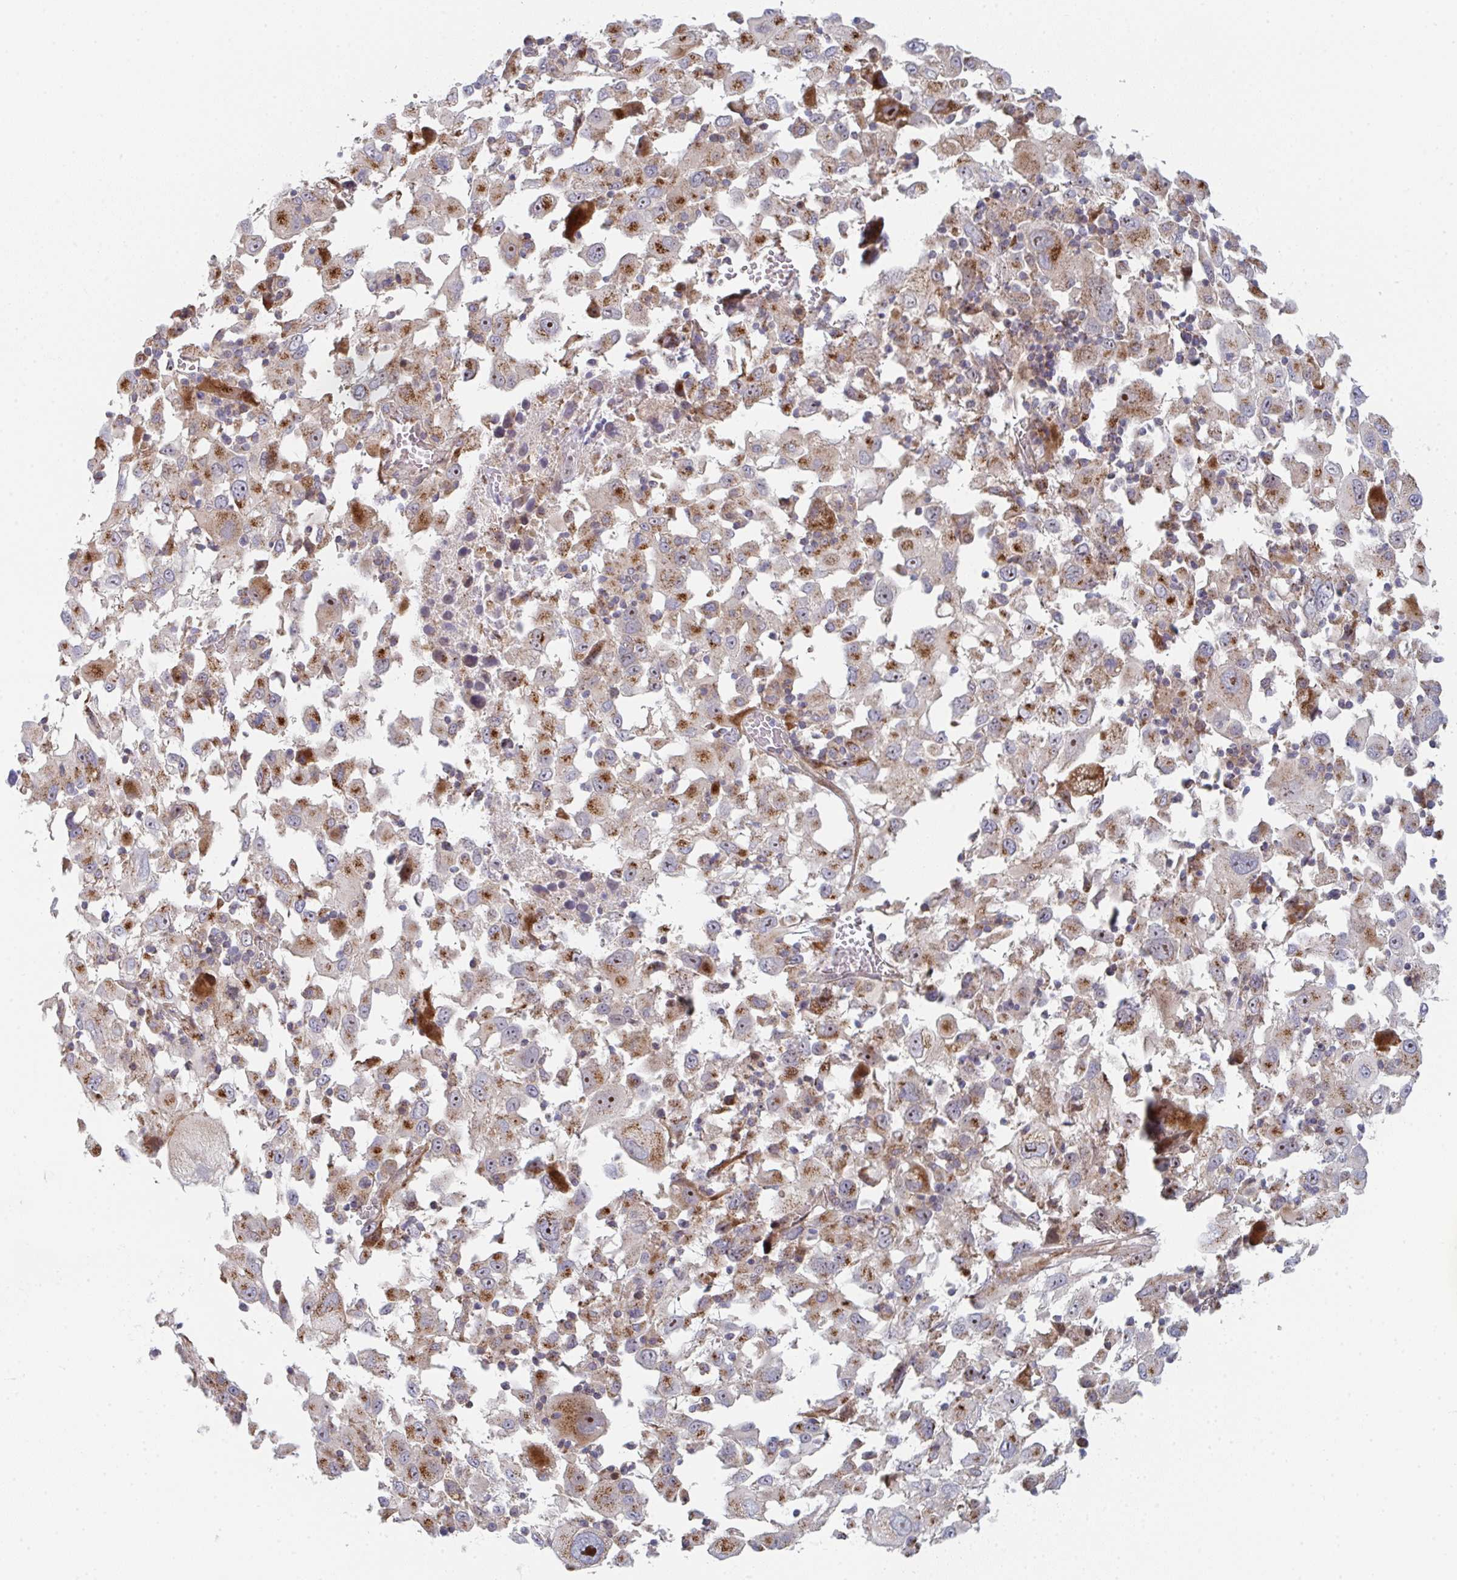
{"staining": {"intensity": "moderate", "quantity": ">75%", "location": "cytoplasmic/membranous,nuclear"}, "tissue": "melanoma", "cell_type": "Tumor cells", "image_type": "cancer", "snomed": [{"axis": "morphology", "description": "Malignant melanoma, Metastatic site"}, {"axis": "topography", "description": "Soft tissue"}], "caption": "High-power microscopy captured an immunohistochemistry (IHC) image of melanoma, revealing moderate cytoplasmic/membranous and nuclear staining in approximately >75% of tumor cells.", "gene": "ZNF644", "patient": {"sex": "male", "age": 50}}